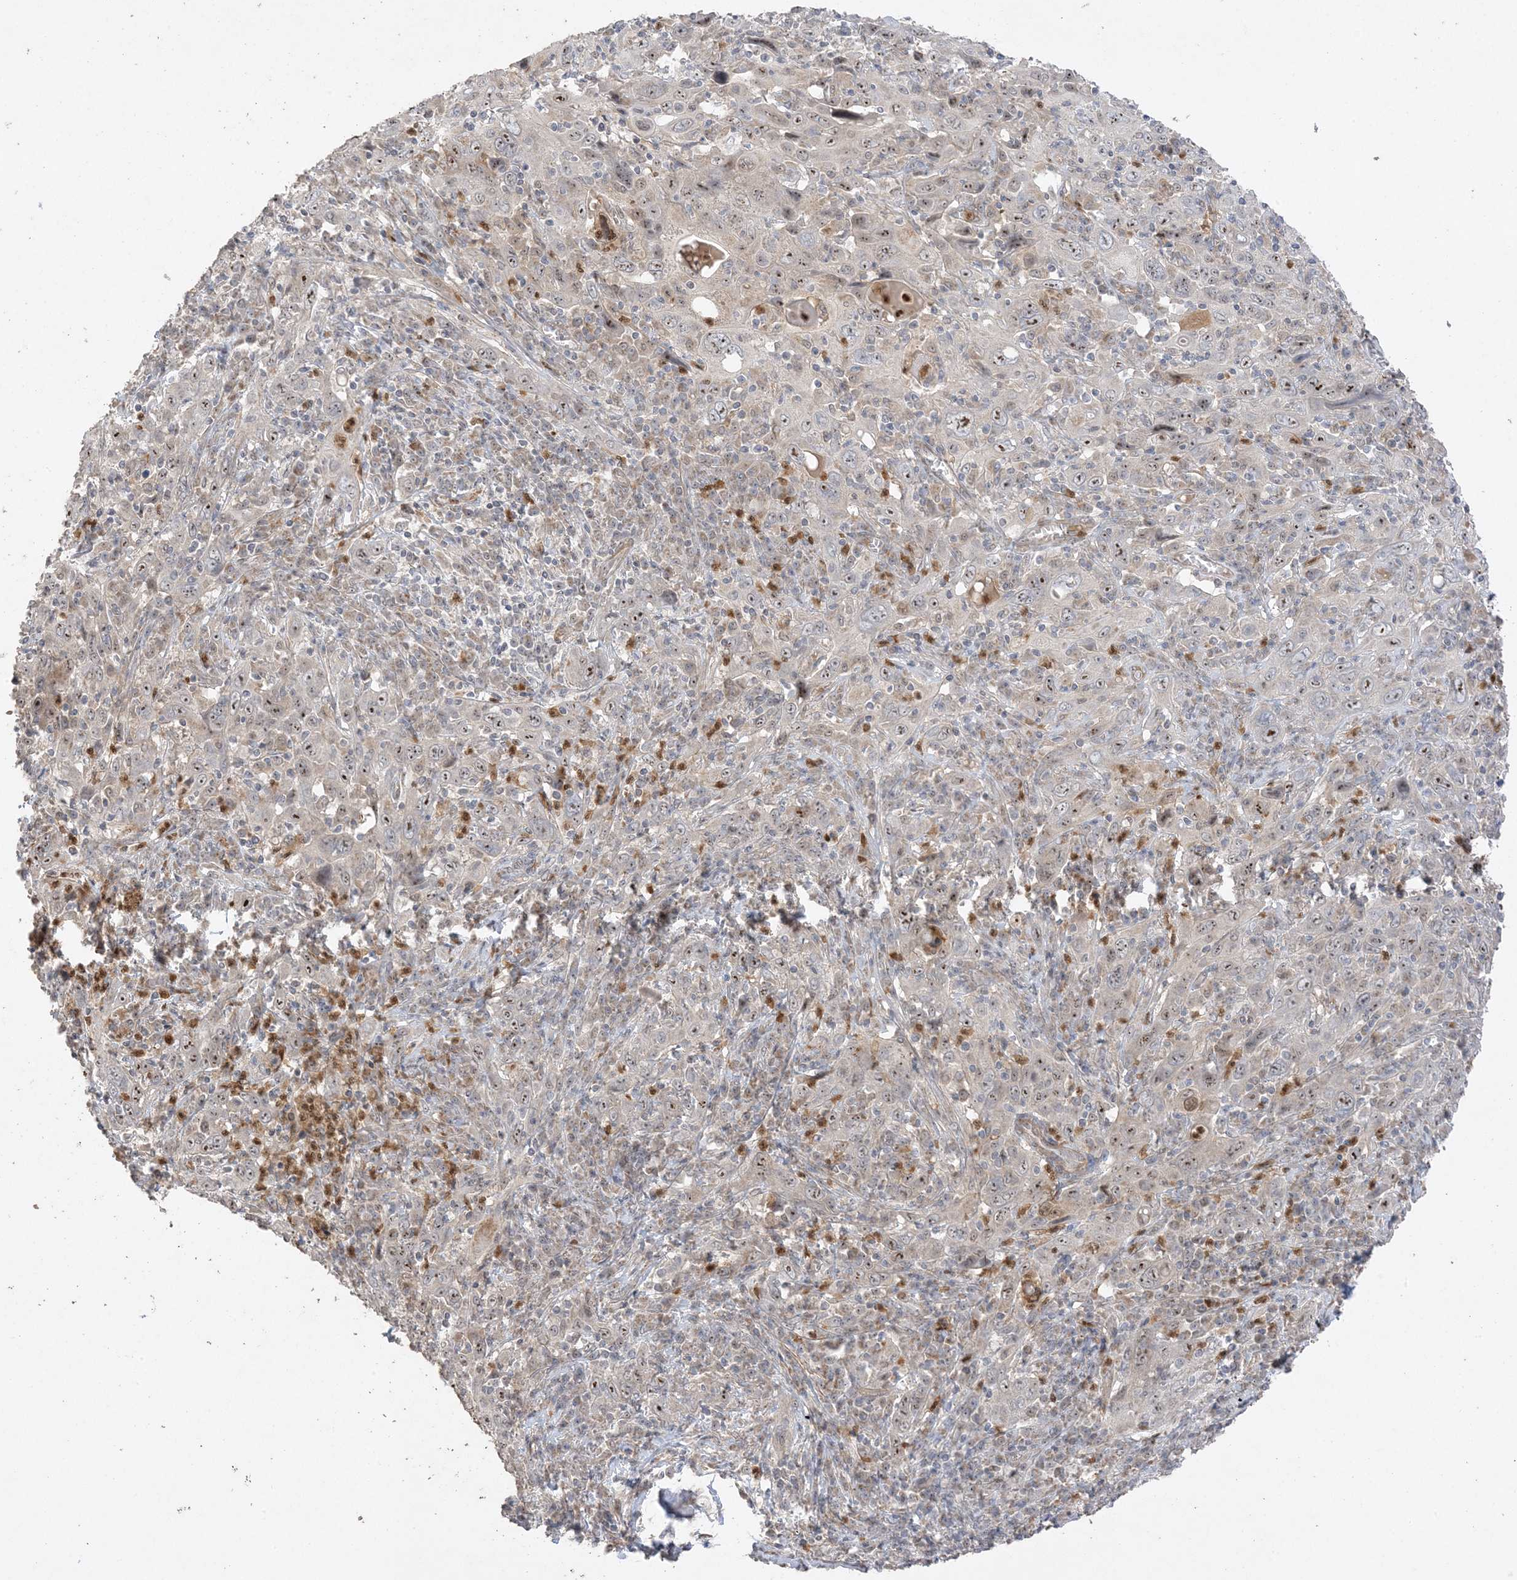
{"staining": {"intensity": "moderate", "quantity": "25%-75%", "location": "nuclear"}, "tissue": "cervical cancer", "cell_type": "Tumor cells", "image_type": "cancer", "snomed": [{"axis": "morphology", "description": "Squamous cell carcinoma, NOS"}, {"axis": "topography", "description": "Cervix"}], "caption": "Approximately 25%-75% of tumor cells in human cervical squamous cell carcinoma show moderate nuclear protein staining as visualized by brown immunohistochemical staining.", "gene": "DDX18", "patient": {"sex": "female", "age": 46}}